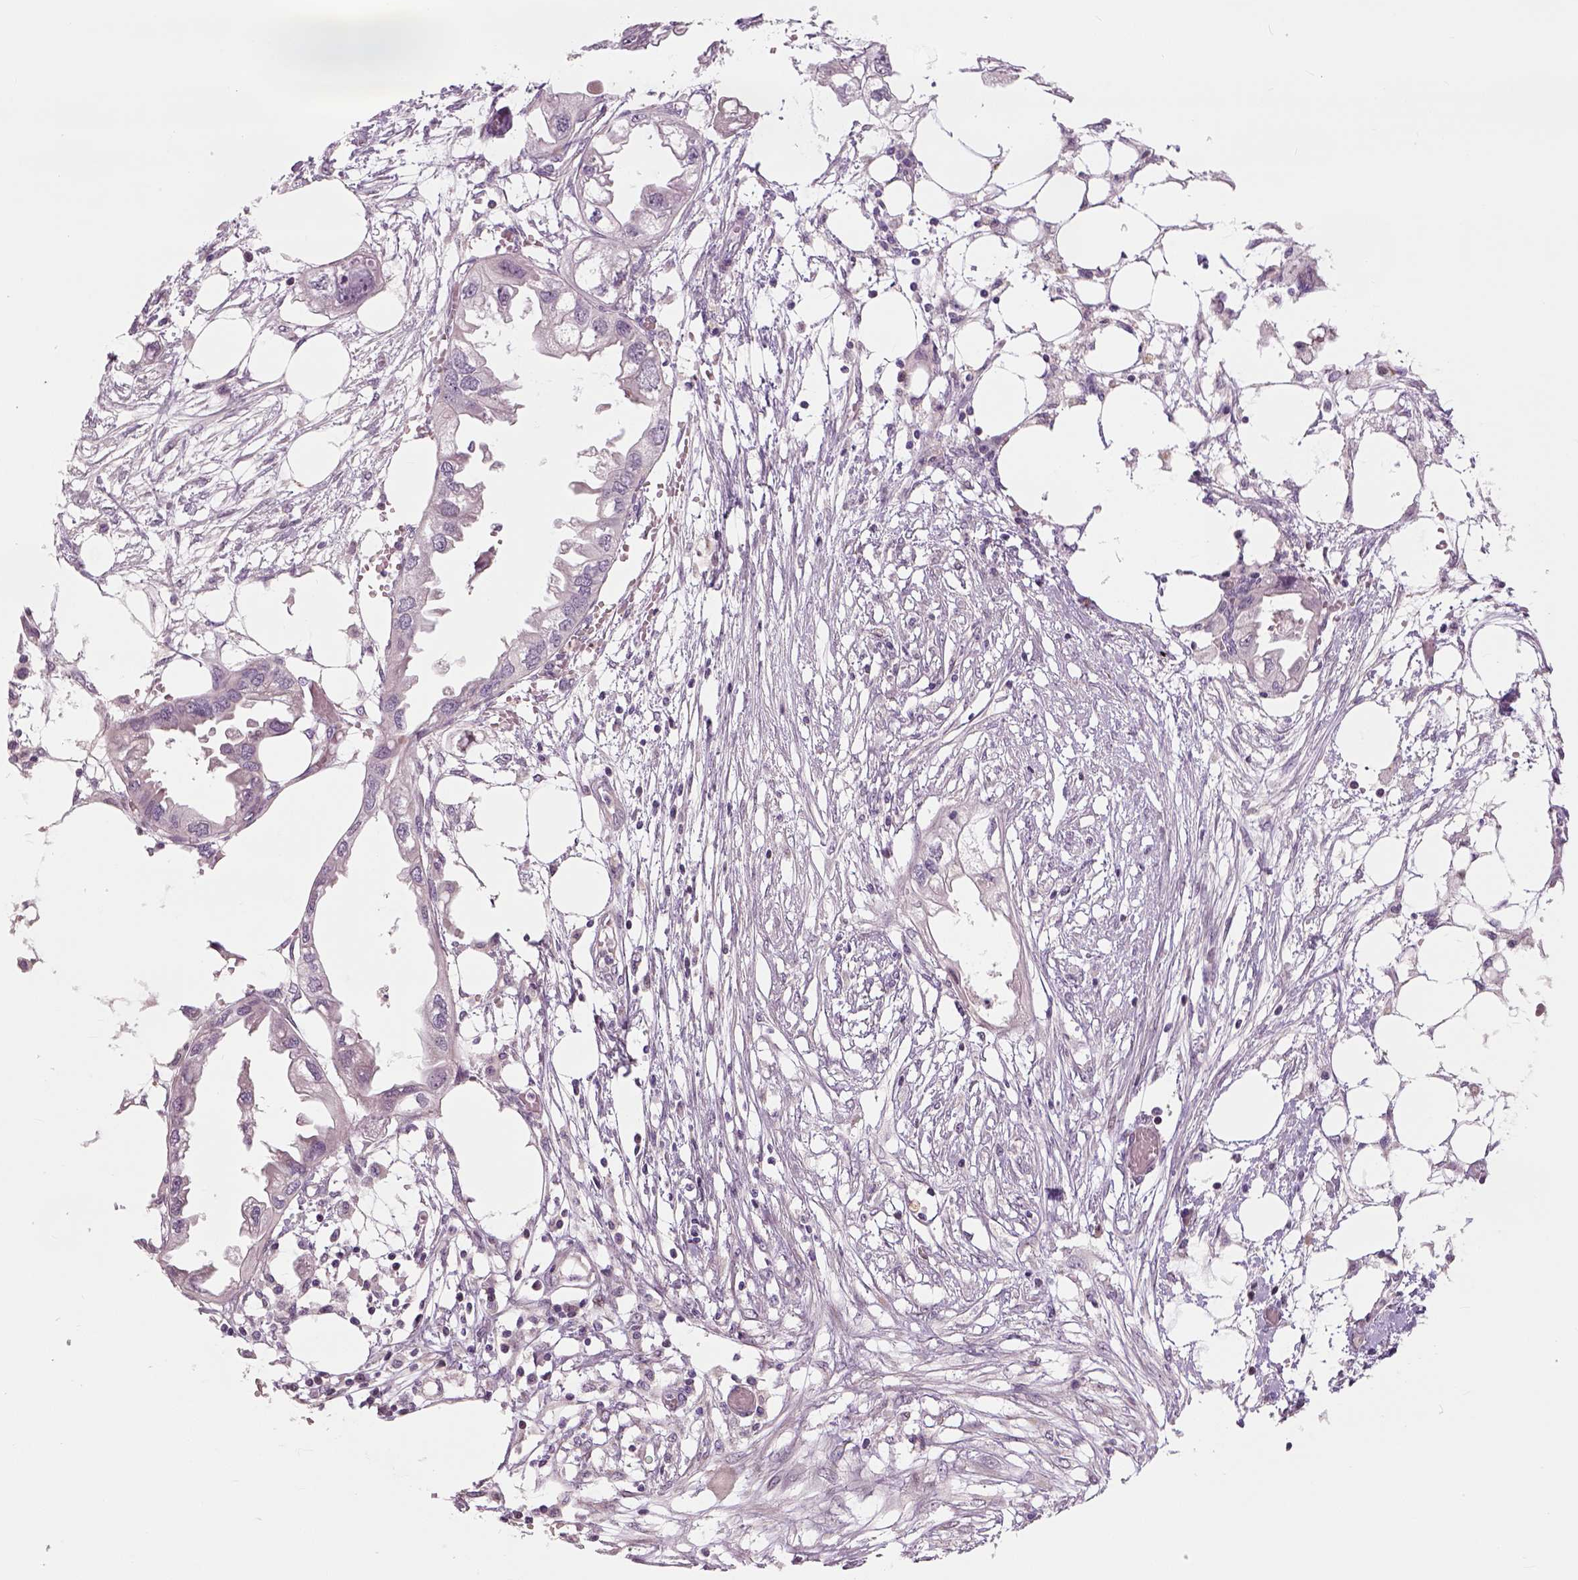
{"staining": {"intensity": "negative", "quantity": "none", "location": "none"}, "tissue": "endometrial cancer", "cell_type": "Tumor cells", "image_type": "cancer", "snomed": [{"axis": "morphology", "description": "Adenocarcinoma, NOS"}, {"axis": "morphology", "description": "Adenocarcinoma, metastatic, NOS"}, {"axis": "topography", "description": "Adipose tissue"}, {"axis": "topography", "description": "Endometrium"}], "caption": "There is no significant positivity in tumor cells of endometrial adenocarcinoma.", "gene": "NECAB1", "patient": {"sex": "female", "age": 67}}